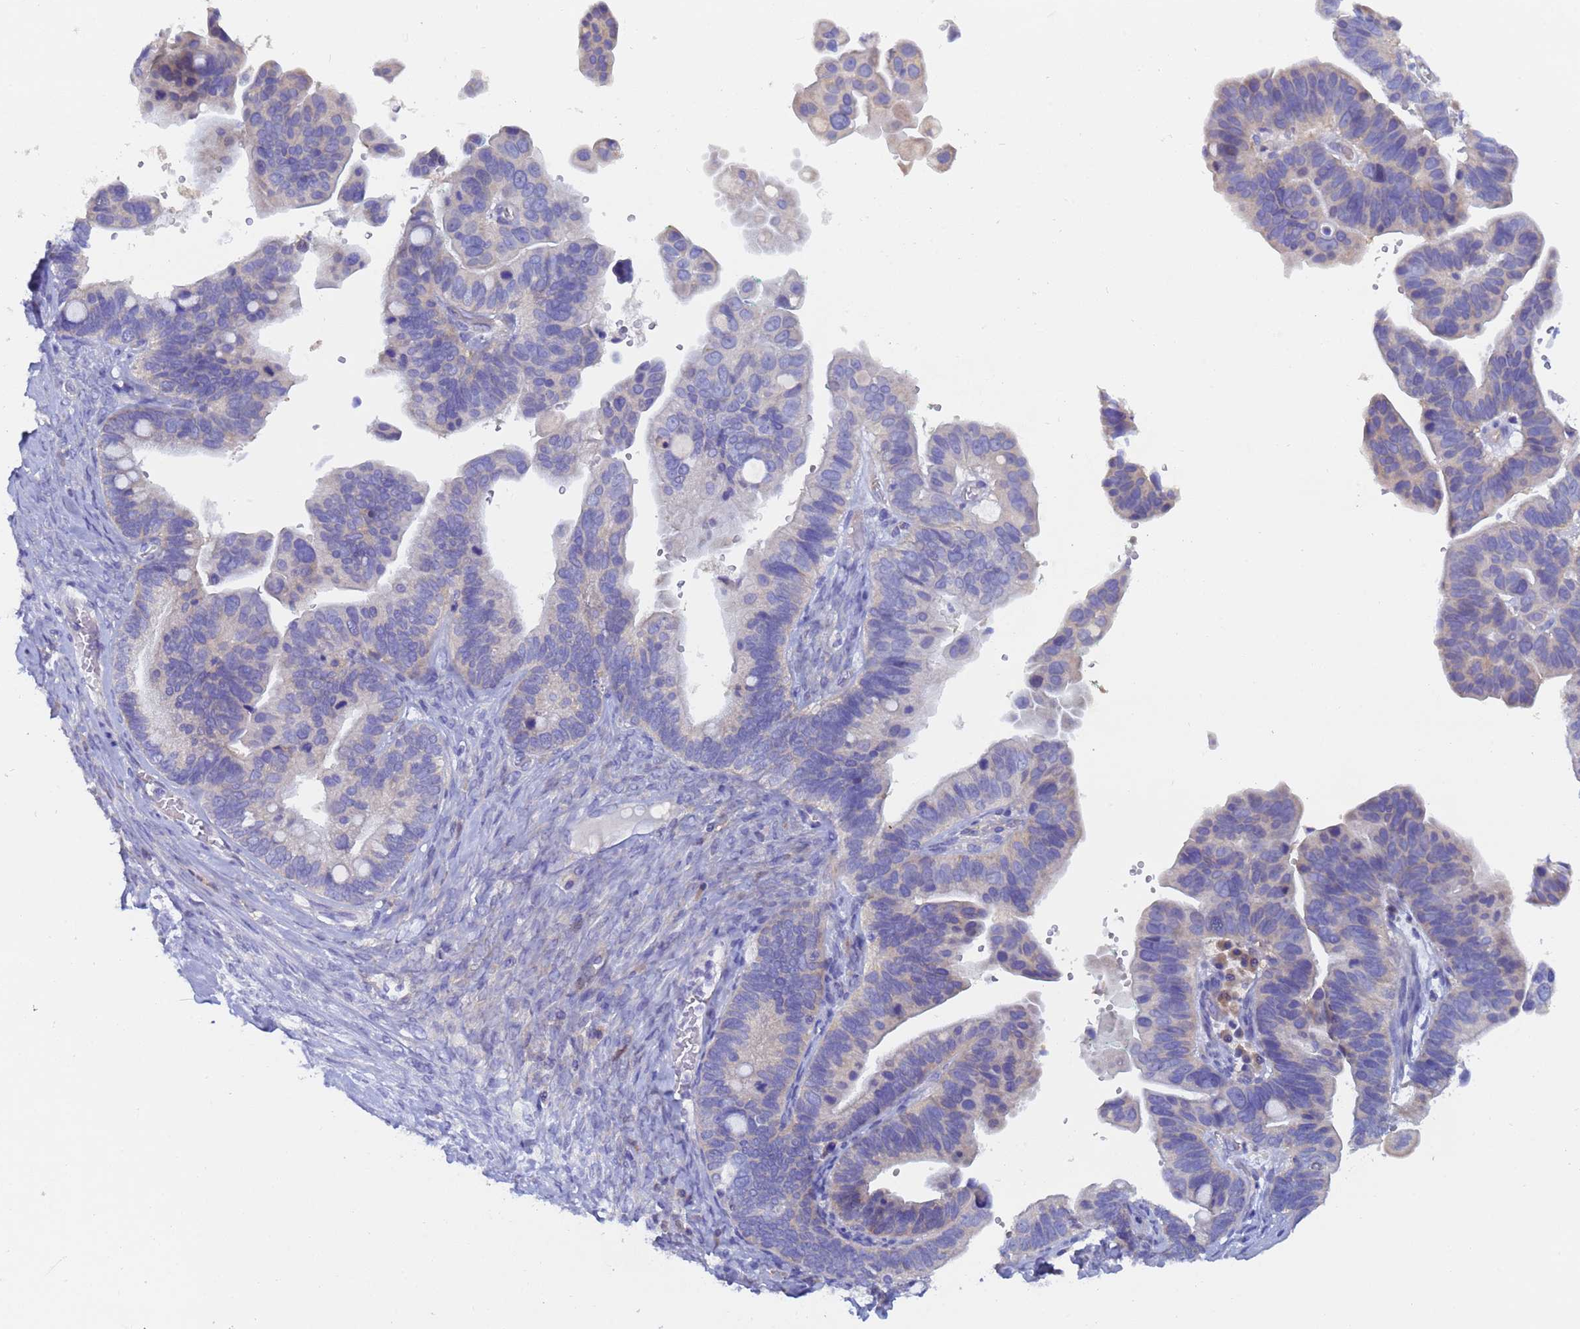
{"staining": {"intensity": "negative", "quantity": "none", "location": "none"}, "tissue": "ovarian cancer", "cell_type": "Tumor cells", "image_type": "cancer", "snomed": [{"axis": "morphology", "description": "Cystadenocarcinoma, serous, NOS"}, {"axis": "topography", "description": "Ovary"}], "caption": "This is an immunohistochemistry histopathology image of human ovarian serous cystadenocarcinoma. There is no staining in tumor cells.", "gene": "UBE2O", "patient": {"sex": "female", "age": 56}}